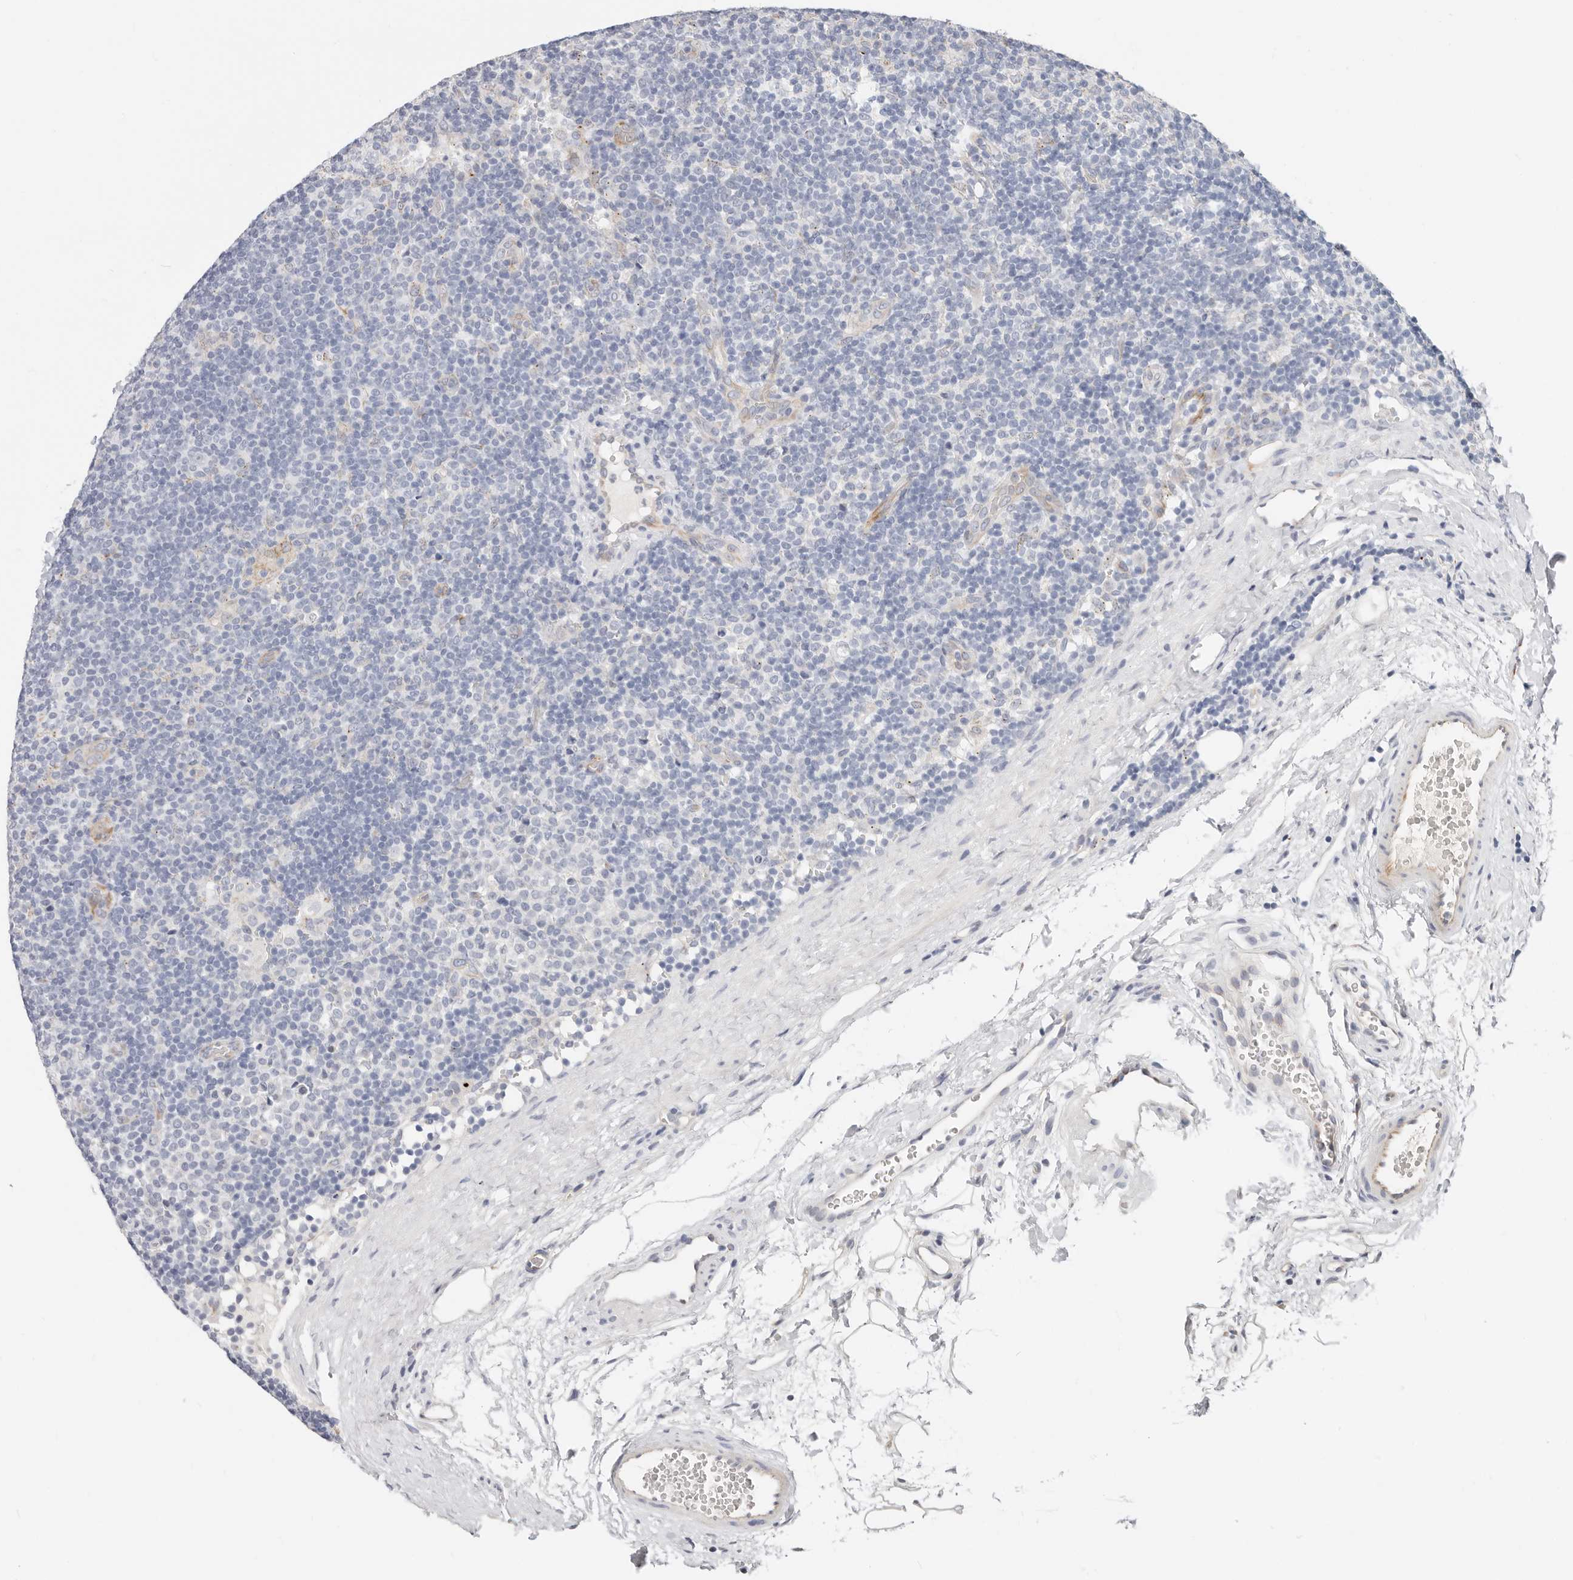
{"staining": {"intensity": "weak", "quantity": "<25%", "location": "cytoplasmic/membranous"}, "tissue": "lymphoma", "cell_type": "Tumor cells", "image_type": "cancer", "snomed": [{"axis": "morphology", "description": "Hodgkin's disease, NOS"}, {"axis": "topography", "description": "Lymph node"}], "caption": "Immunohistochemical staining of human lymphoma exhibits no significant staining in tumor cells.", "gene": "ZRANB1", "patient": {"sex": "female", "age": 57}}